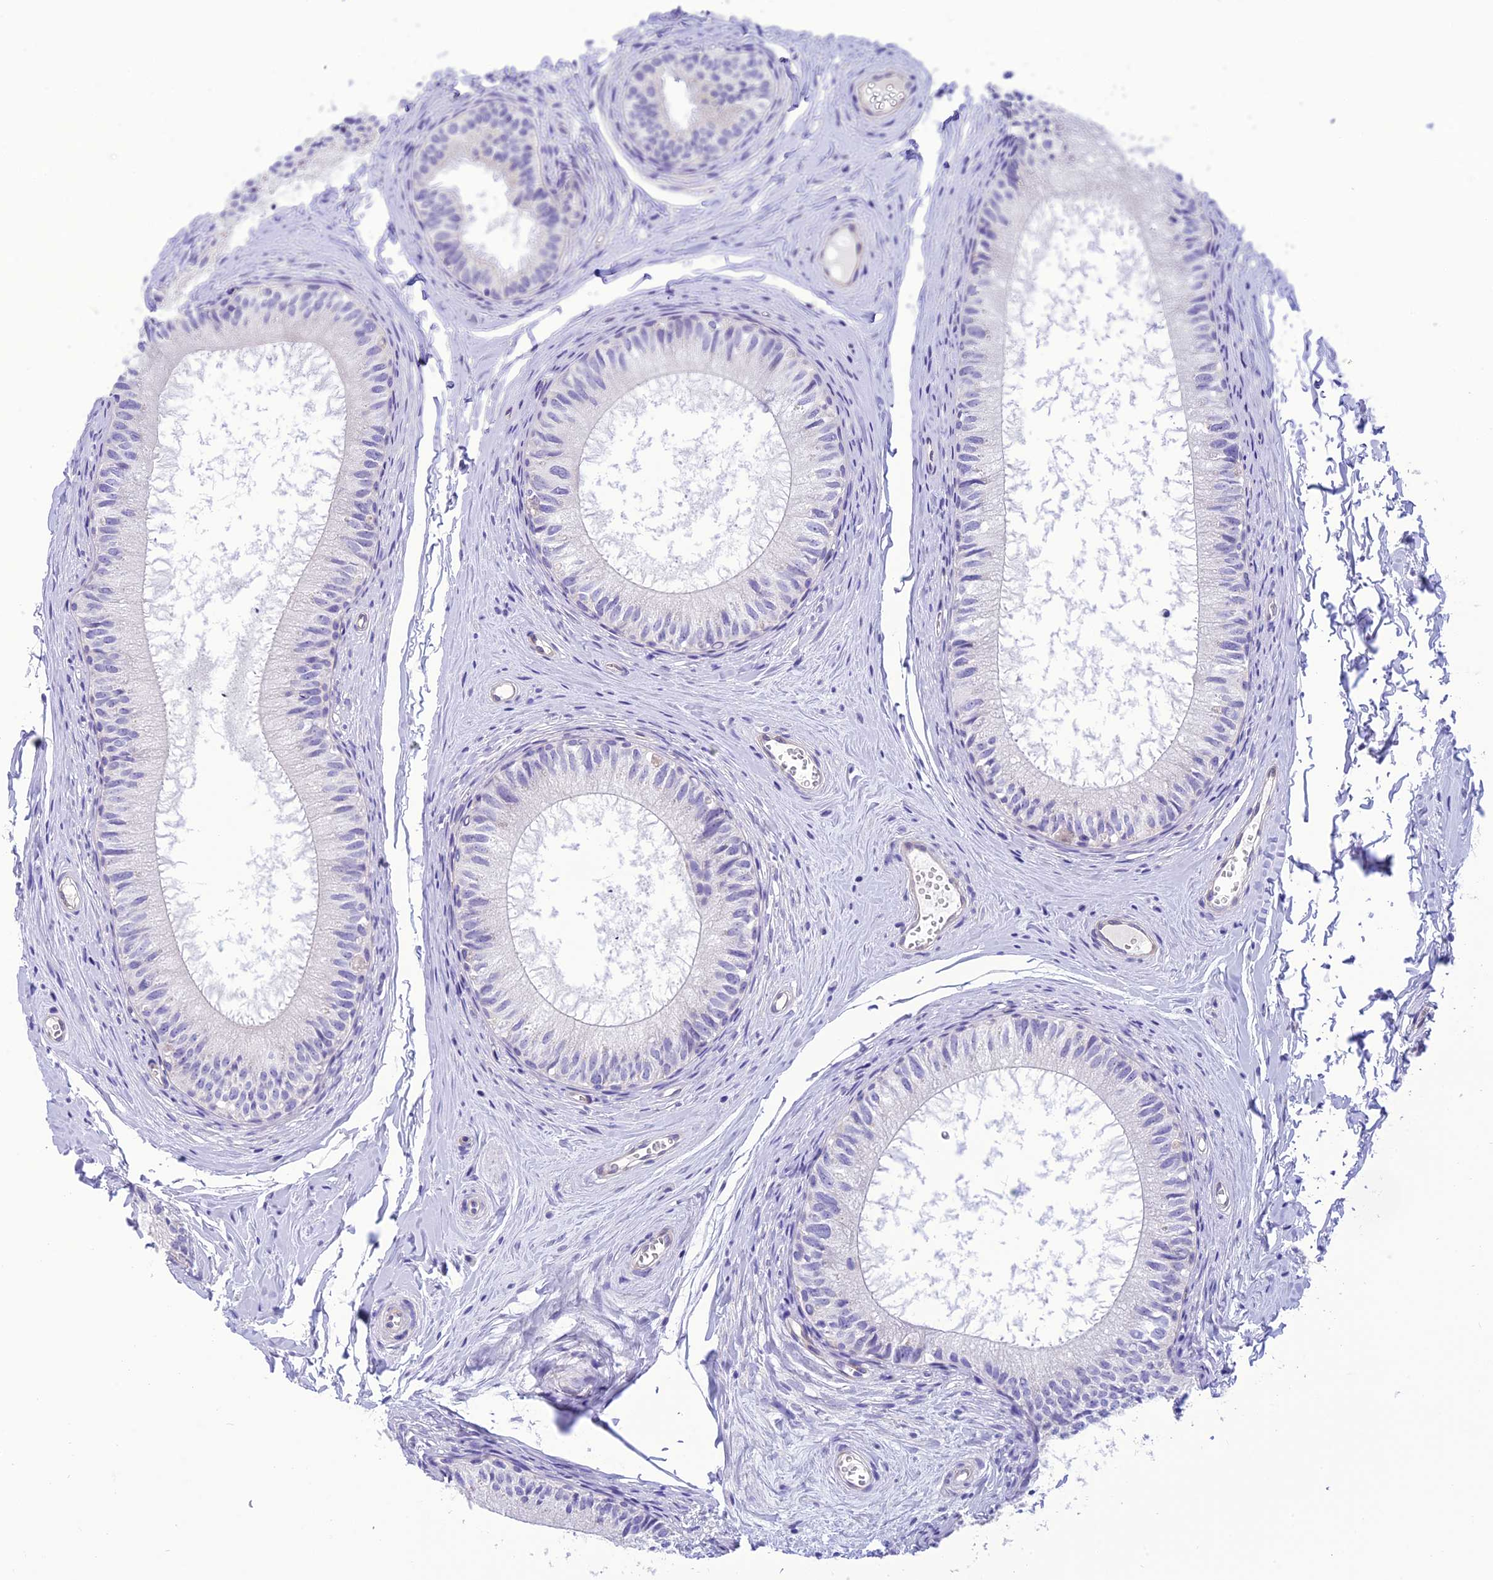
{"staining": {"intensity": "negative", "quantity": "none", "location": "none"}, "tissue": "epididymis", "cell_type": "Glandular cells", "image_type": "normal", "snomed": [{"axis": "morphology", "description": "Normal tissue, NOS"}, {"axis": "topography", "description": "Epididymis"}], "caption": "The image displays no significant positivity in glandular cells of epididymis. (Stains: DAB (3,3'-diaminobenzidine) IHC with hematoxylin counter stain, Microscopy: brightfield microscopy at high magnification).", "gene": "C17orf67", "patient": {"sex": "male", "age": 34}}